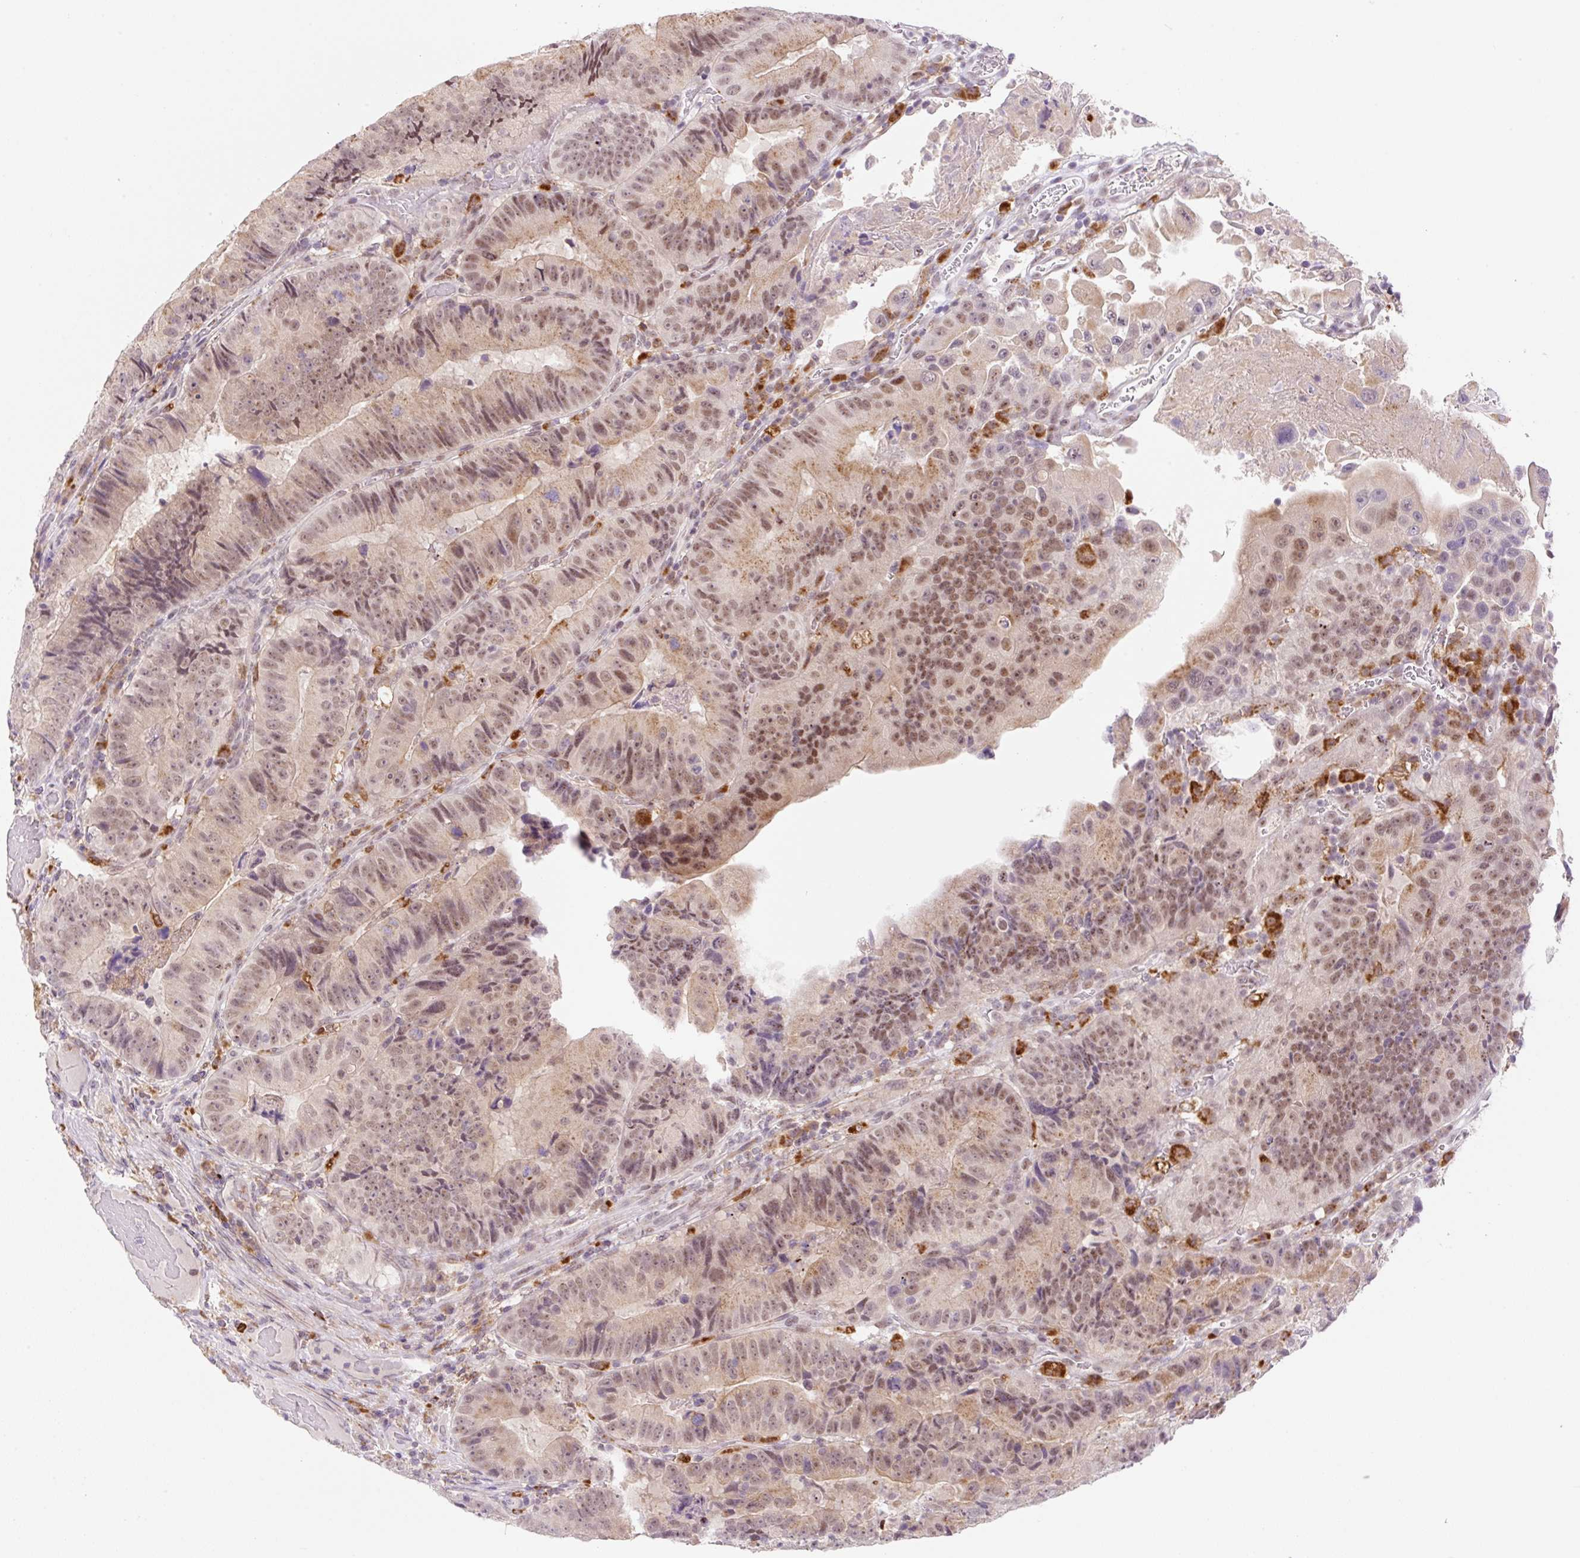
{"staining": {"intensity": "moderate", "quantity": ">75%", "location": "nuclear"}, "tissue": "colorectal cancer", "cell_type": "Tumor cells", "image_type": "cancer", "snomed": [{"axis": "morphology", "description": "Adenocarcinoma, NOS"}, {"axis": "topography", "description": "Colon"}], "caption": "An image showing moderate nuclear staining in about >75% of tumor cells in colorectal cancer, as visualized by brown immunohistochemical staining.", "gene": "CEBPZOS", "patient": {"sex": "female", "age": 86}}